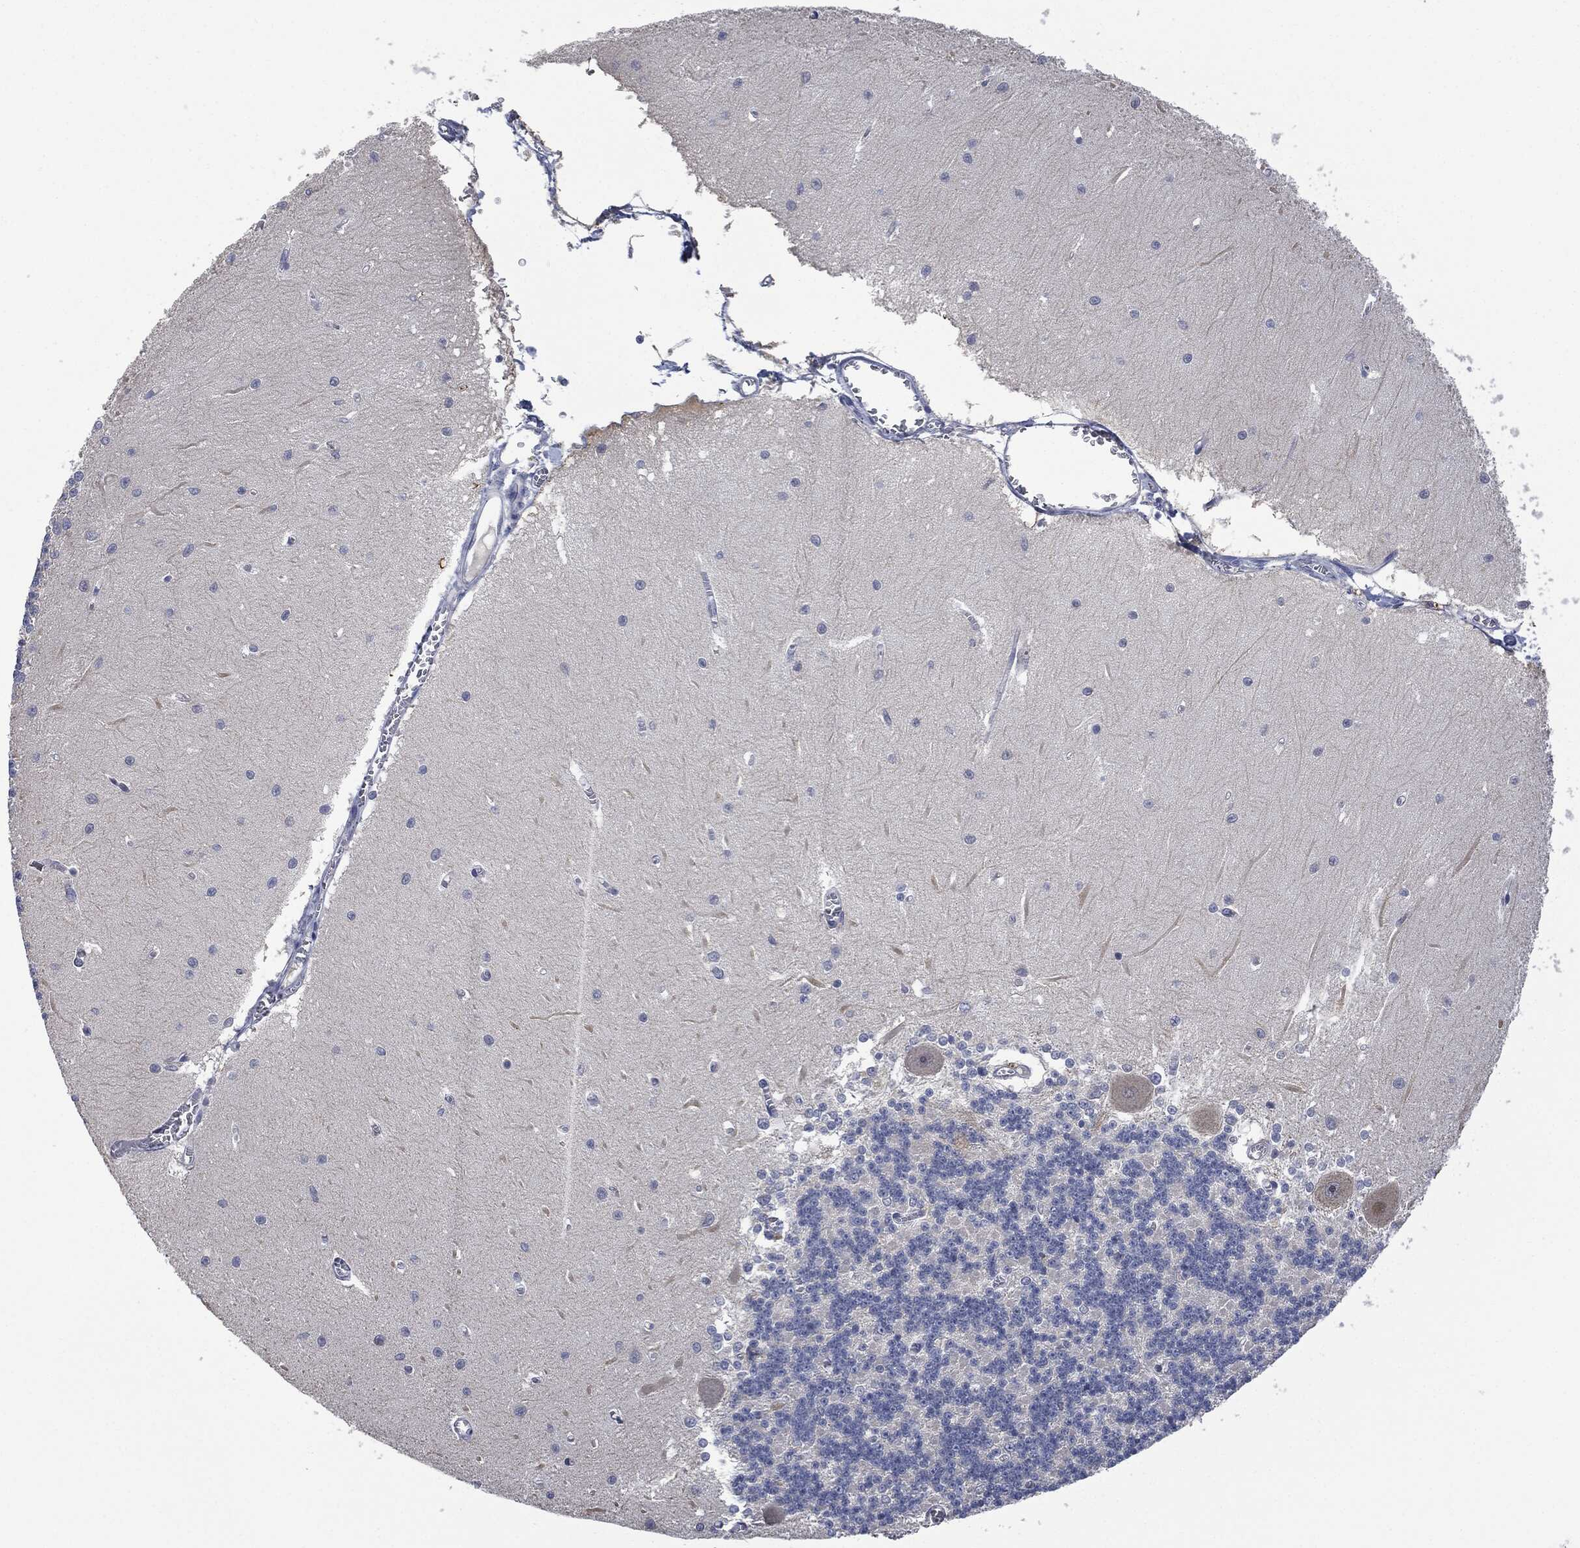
{"staining": {"intensity": "negative", "quantity": "none", "location": "none"}, "tissue": "cerebellum", "cell_type": "Cells in granular layer", "image_type": "normal", "snomed": [{"axis": "morphology", "description": "Normal tissue, NOS"}, {"axis": "topography", "description": "Cerebellum"}], "caption": "Cells in granular layer show no significant protein expression in unremarkable cerebellum. (Brightfield microscopy of DAB (3,3'-diaminobenzidine) immunohistochemistry at high magnification).", "gene": "IL1RN", "patient": {"sex": "male", "age": 37}}